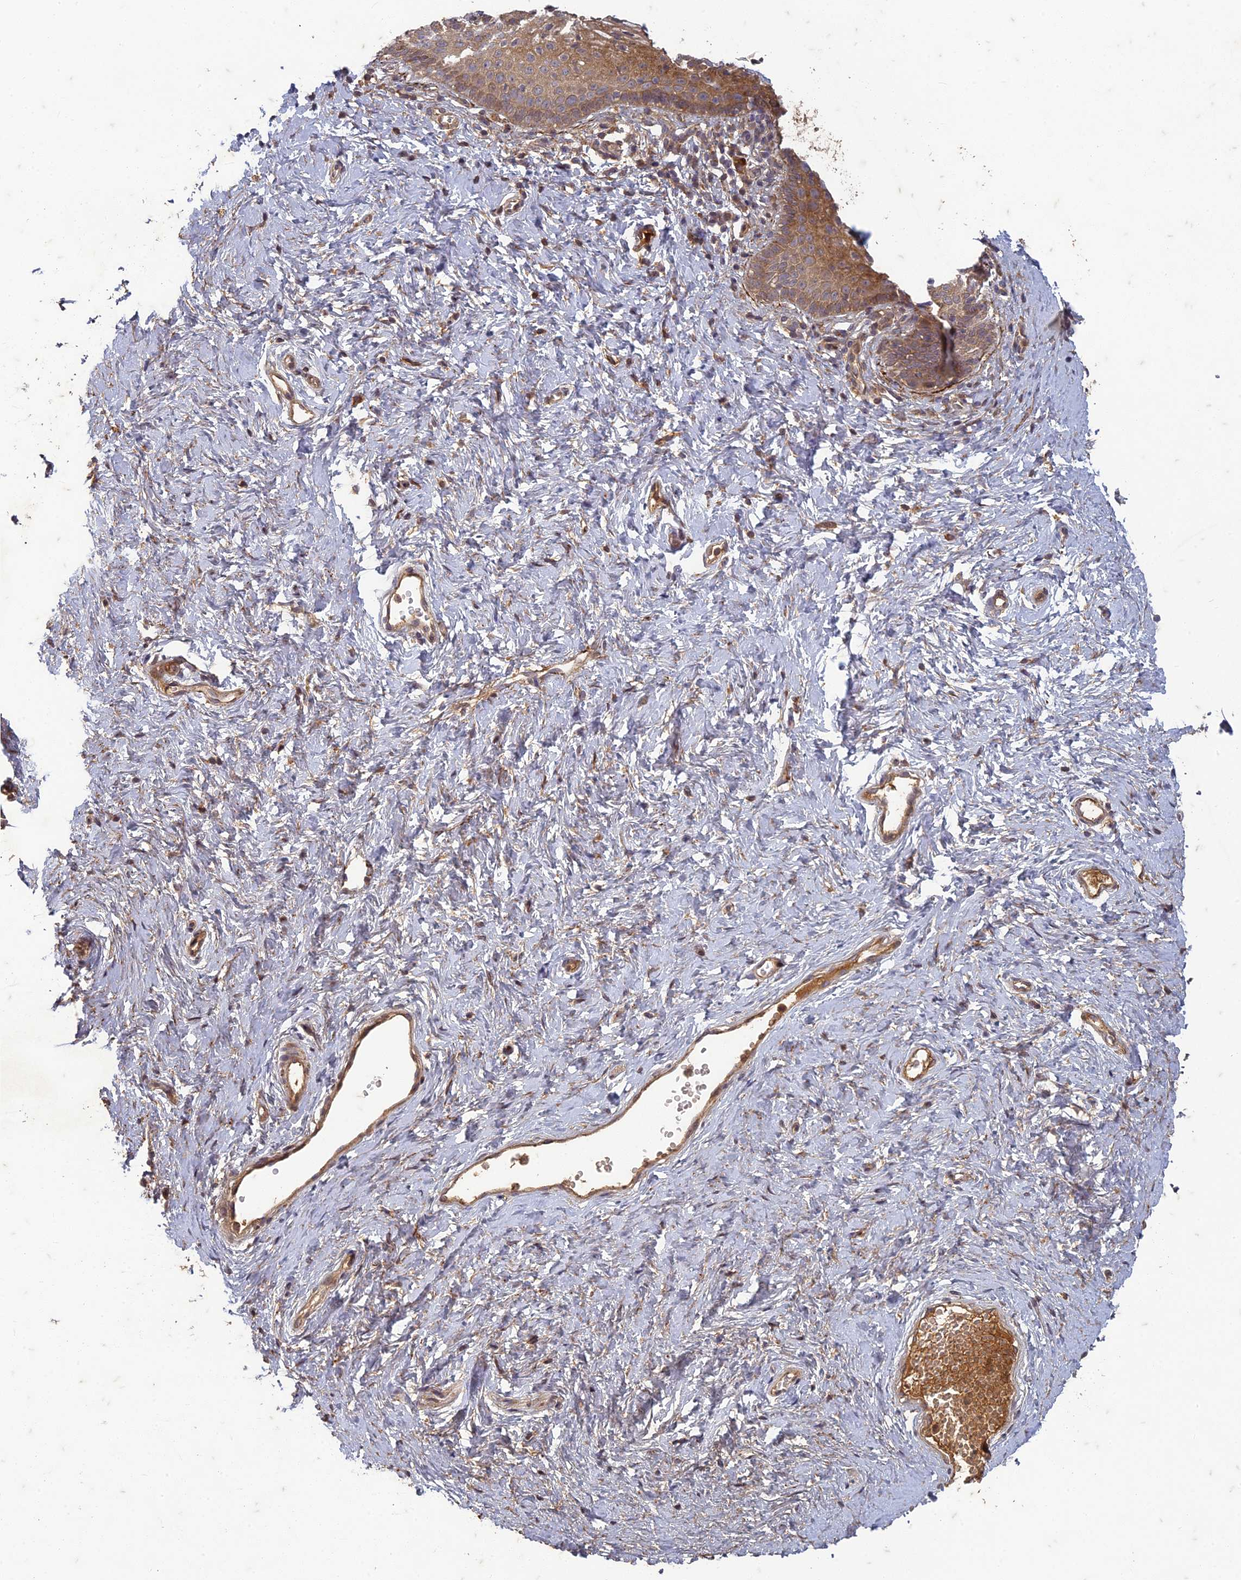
{"staining": {"intensity": "moderate", "quantity": ">75%", "location": "cytoplasmic/membranous"}, "tissue": "vagina", "cell_type": "Squamous epithelial cells", "image_type": "normal", "snomed": [{"axis": "morphology", "description": "Normal tissue, NOS"}, {"axis": "topography", "description": "Vagina"}], "caption": "About >75% of squamous epithelial cells in benign vagina demonstrate moderate cytoplasmic/membranous protein positivity as visualized by brown immunohistochemical staining.", "gene": "TCF25", "patient": {"sex": "female", "age": 32}}